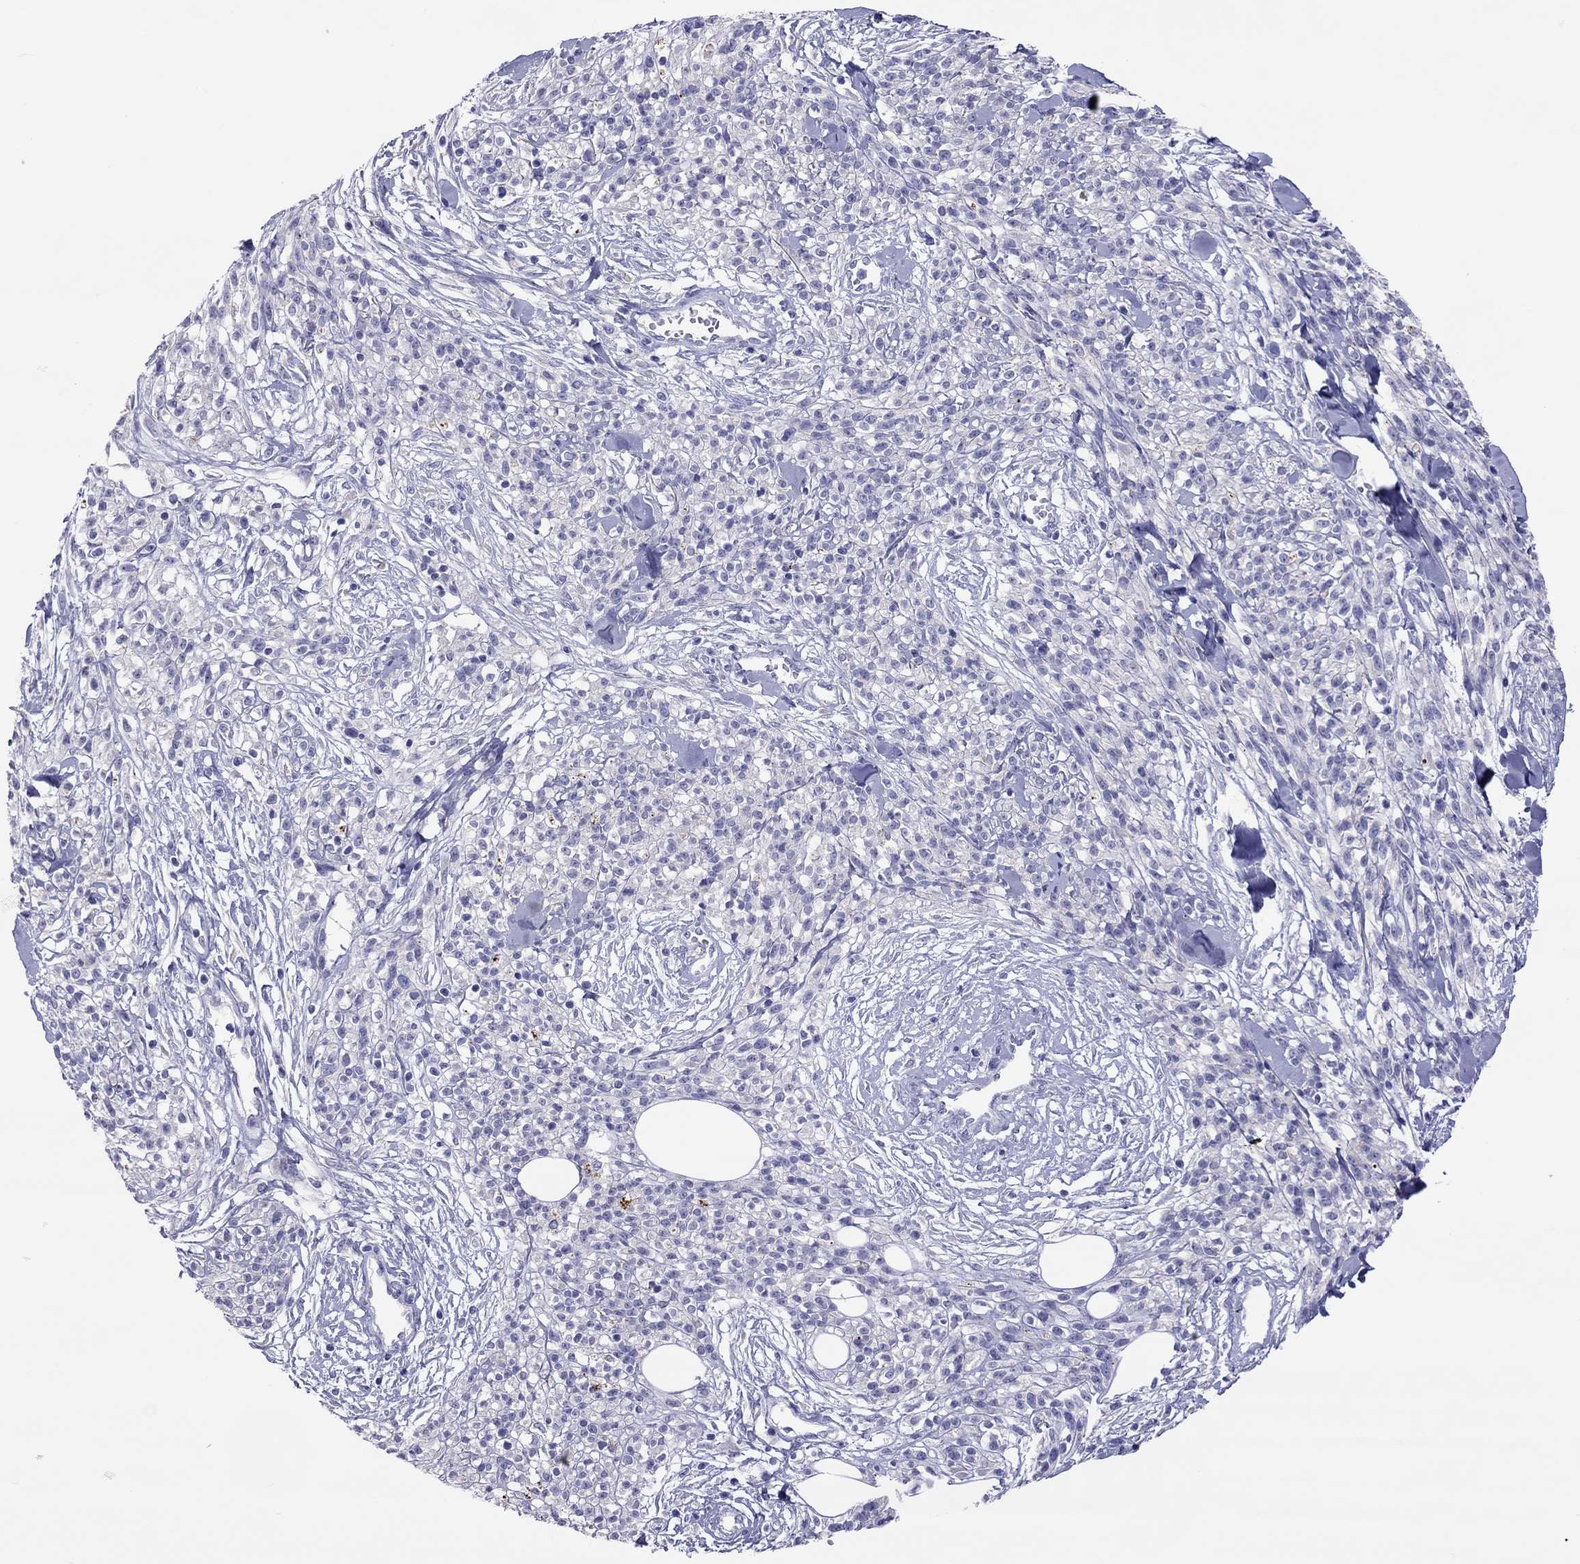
{"staining": {"intensity": "negative", "quantity": "none", "location": "none"}, "tissue": "melanoma", "cell_type": "Tumor cells", "image_type": "cancer", "snomed": [{"axis": "morphology", "description": "Malignant melanoma, NOS"}, {"axis": "topography", "description": "Skin"}, {"axis": "topography", "description": "Skin of trunk"}], "caption": "Immunohistochemical staining of malignant melanoma shows no significant expression in tumor cells.", "gene": "COL9A1", "patient": {"sex": "male", "age": 74}}